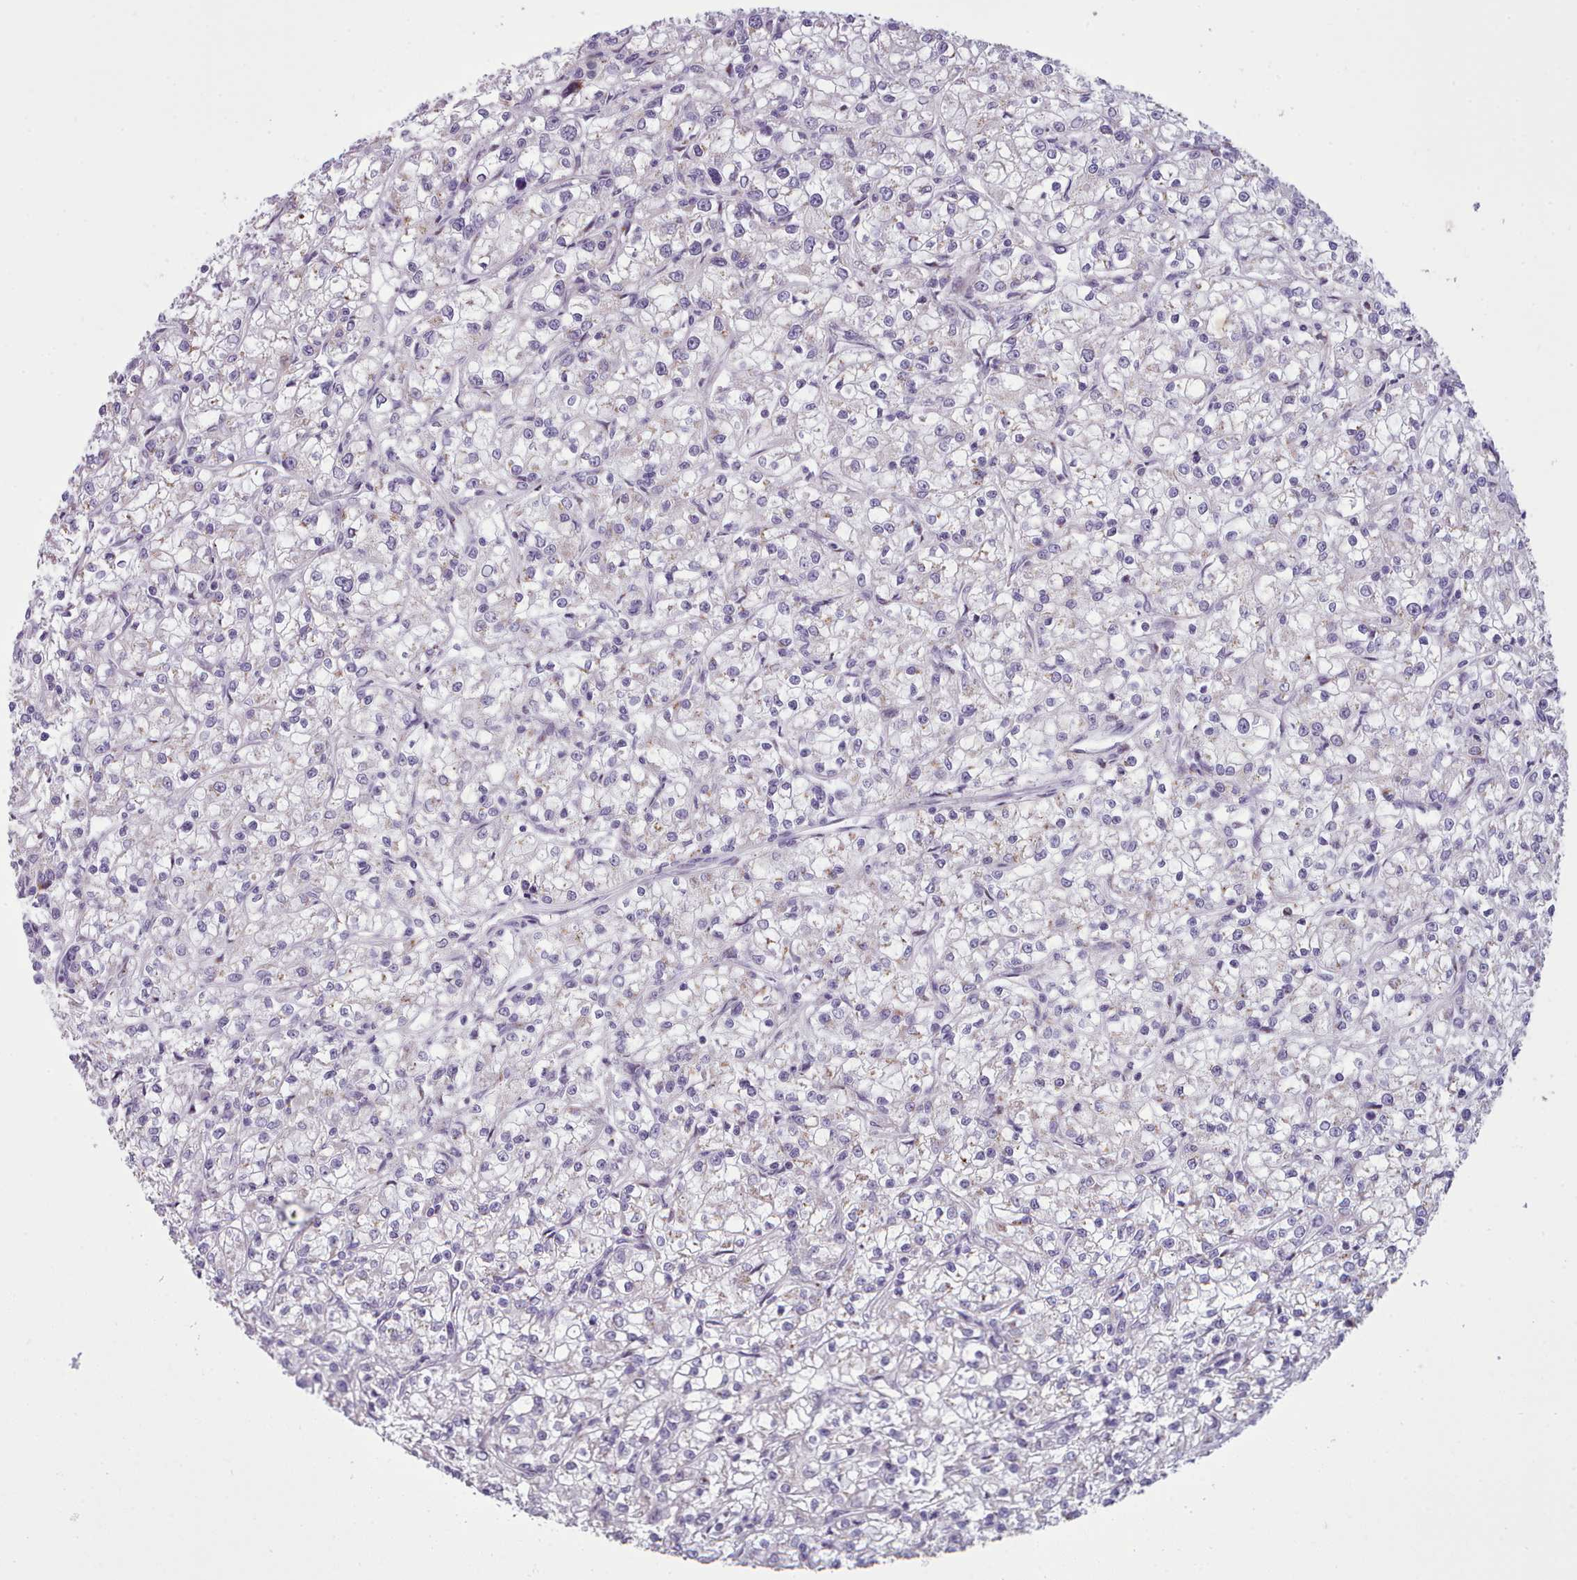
{"staining": {"intensity": "negative", "quantity": "none", "location": "none"}, "tissue": "renal cancer", "cell_type": "Tumor cells", "image_type": "cancer", "snomed": [{"axis": "morphology", "description": "Adenocarcinoma, NOS"}, {"axis": "topography", "description": "Kidney"}], "caption": "Renal cancer (adenocarcinoma) was stained to show a protein in brown. There is no significant positivity in tumor cells. Nuclei are stained in blue.", "gene": "SLC52A3", "patient": {"sex": "female", "age": 59}}